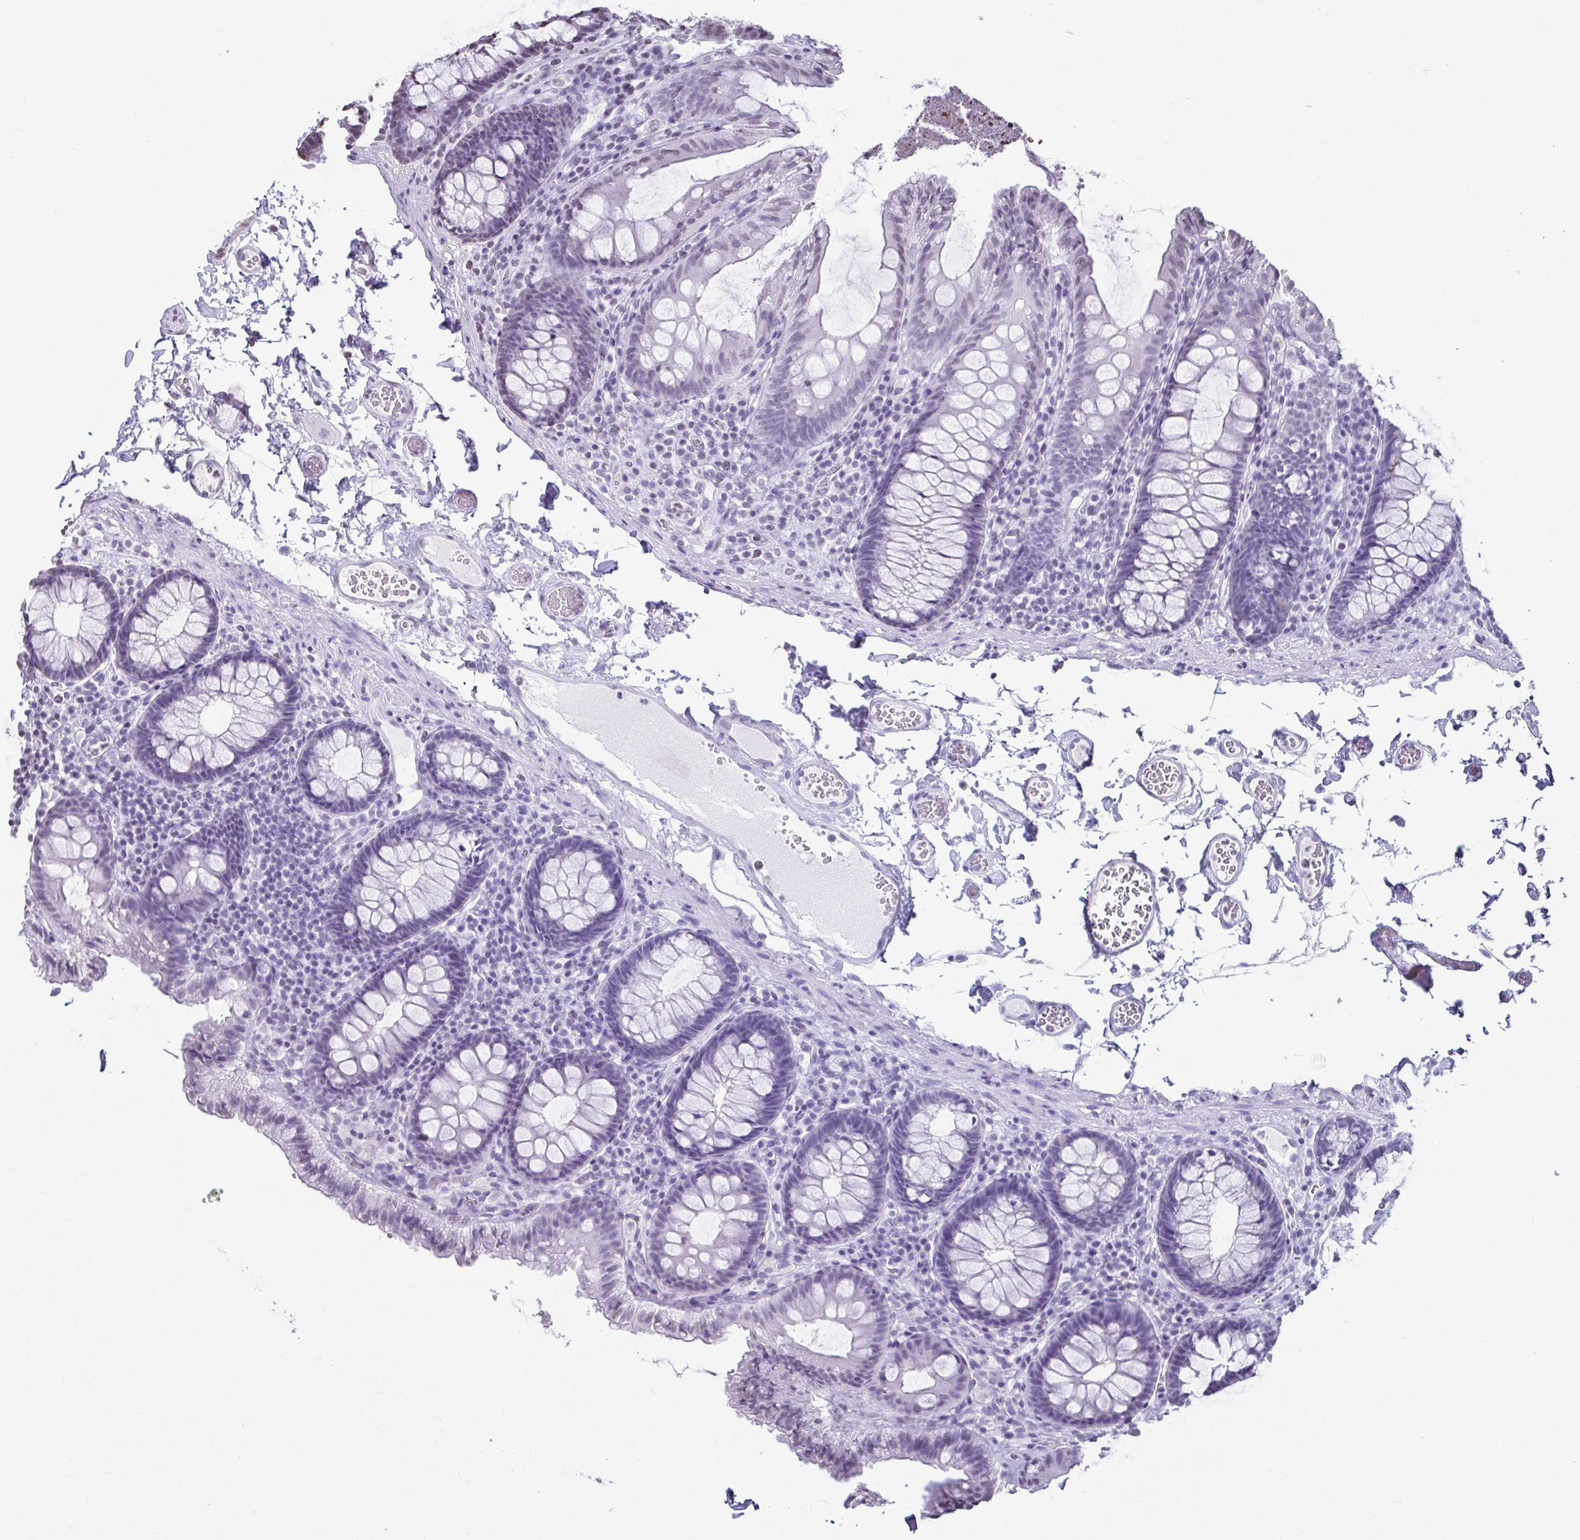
{"staining": {"intensity": "negative", "quantity": "none", "location": "none"}, "tissue": "colon", "cell_type": "Endothelial cells", "image_type": "normal", "snomed": [{"axis": "morphology", "description": "Normal tissue, NOS"}, {"axis": "topography", "description": "Colon"}, {"axis": "topography", "description": "Peripheral nerve tissue"}], "caption": "Human colon stained for a protein using immunohistochemistry (IHC) reveals no positivity in endothelial cells.", "gene": "VCX2", "patient": {"sex": "male", "age": 84}}